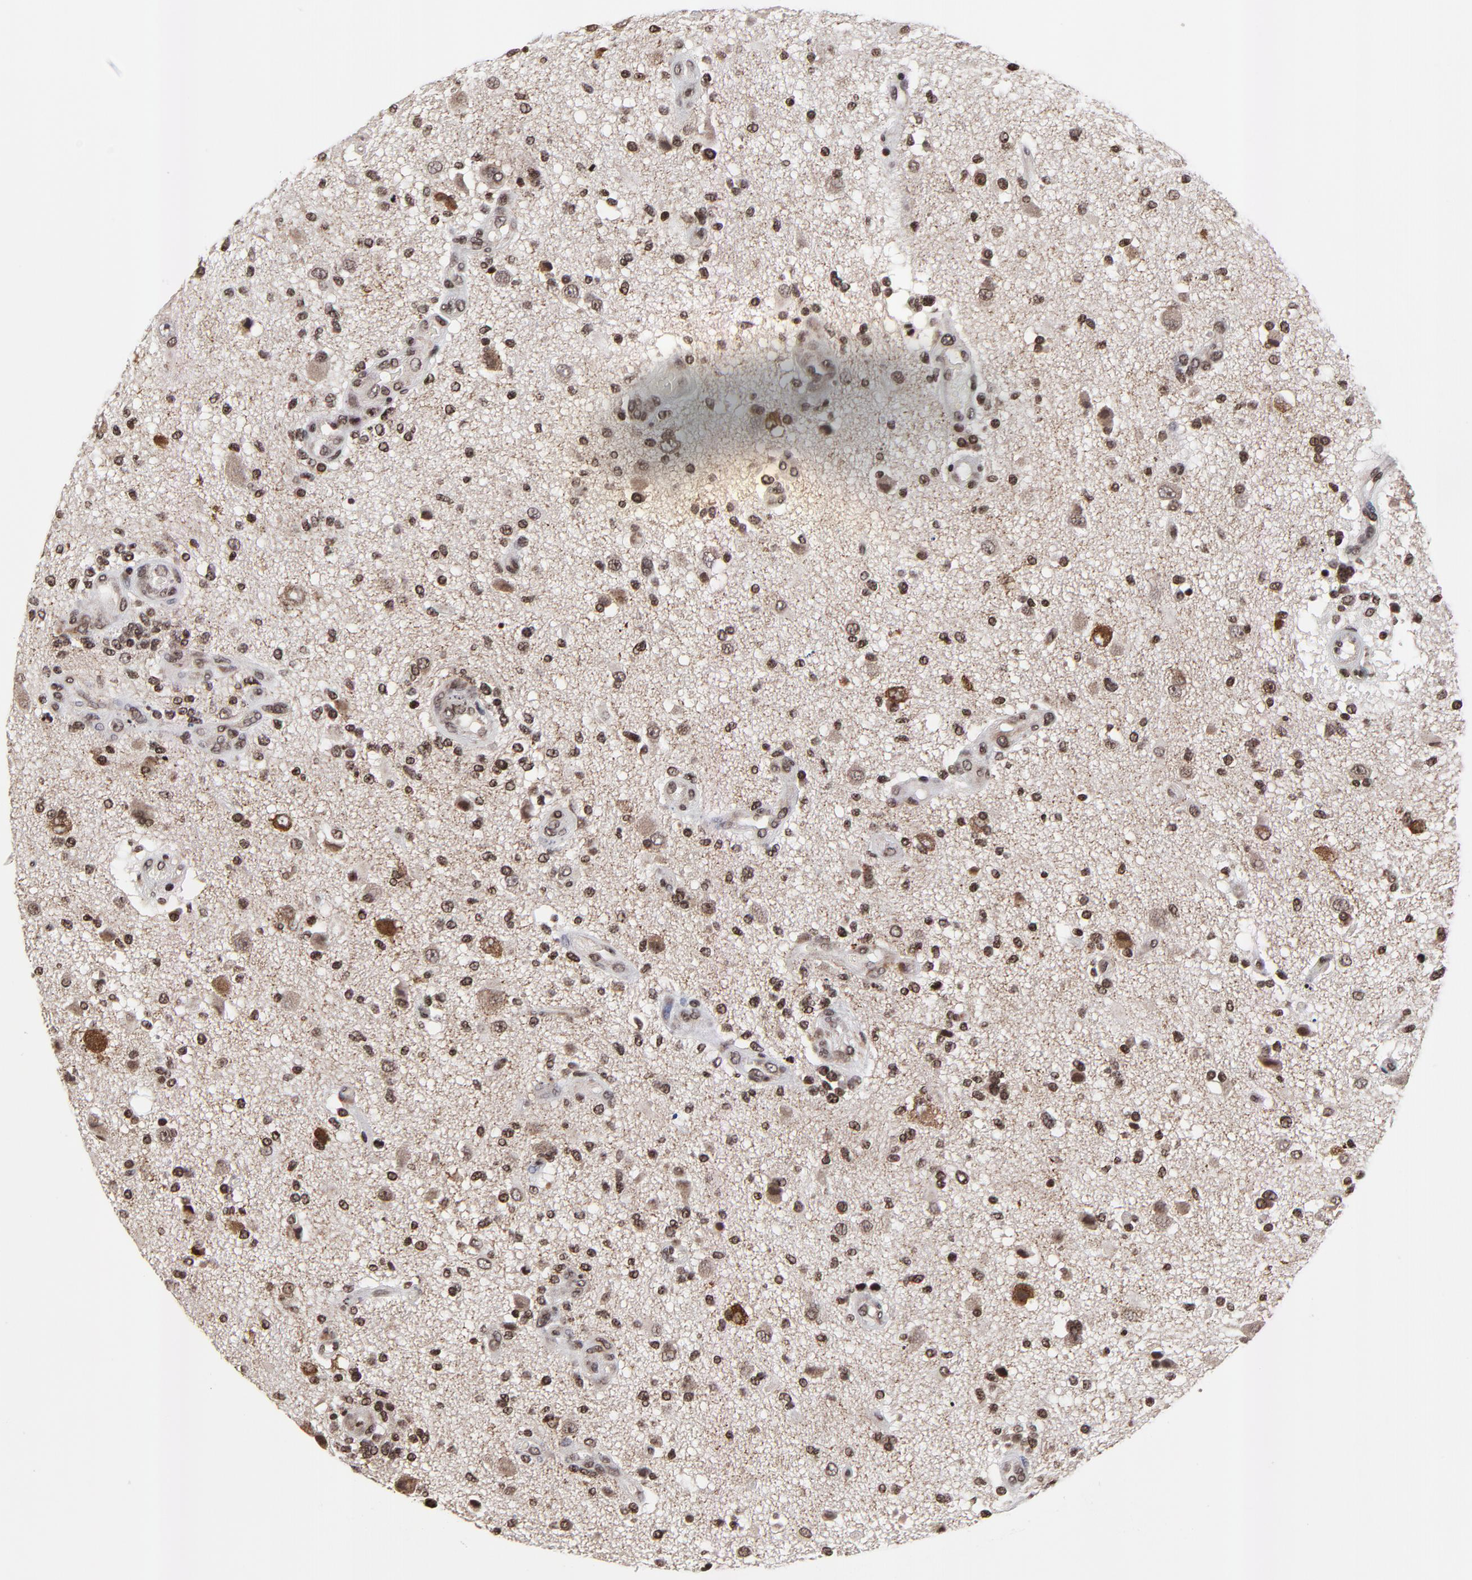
{"staining": {"intensity": "moderate", "quantity": "25%-75%", "location": "nuclear"}, "tissue": "glioma", "cell_type": "Tumor cells", "image_type": "cancer", "snomed": [{"axis": "morphology", "description": "Normal tissue, NOS"}, {"axis": "morphology", "description": "Glioma, malignant, High grade"}, {"axis": "topography", "description": "Cerebral cortex"}], "caption": "This is a photomicrograph of immunohistochemistry staining of malignant glioma (high-grade), which shows moderate expression in the nuclear of tumor cells.", "gene": "ZNF777", "patient": {"sex": "male", "age": 75}}